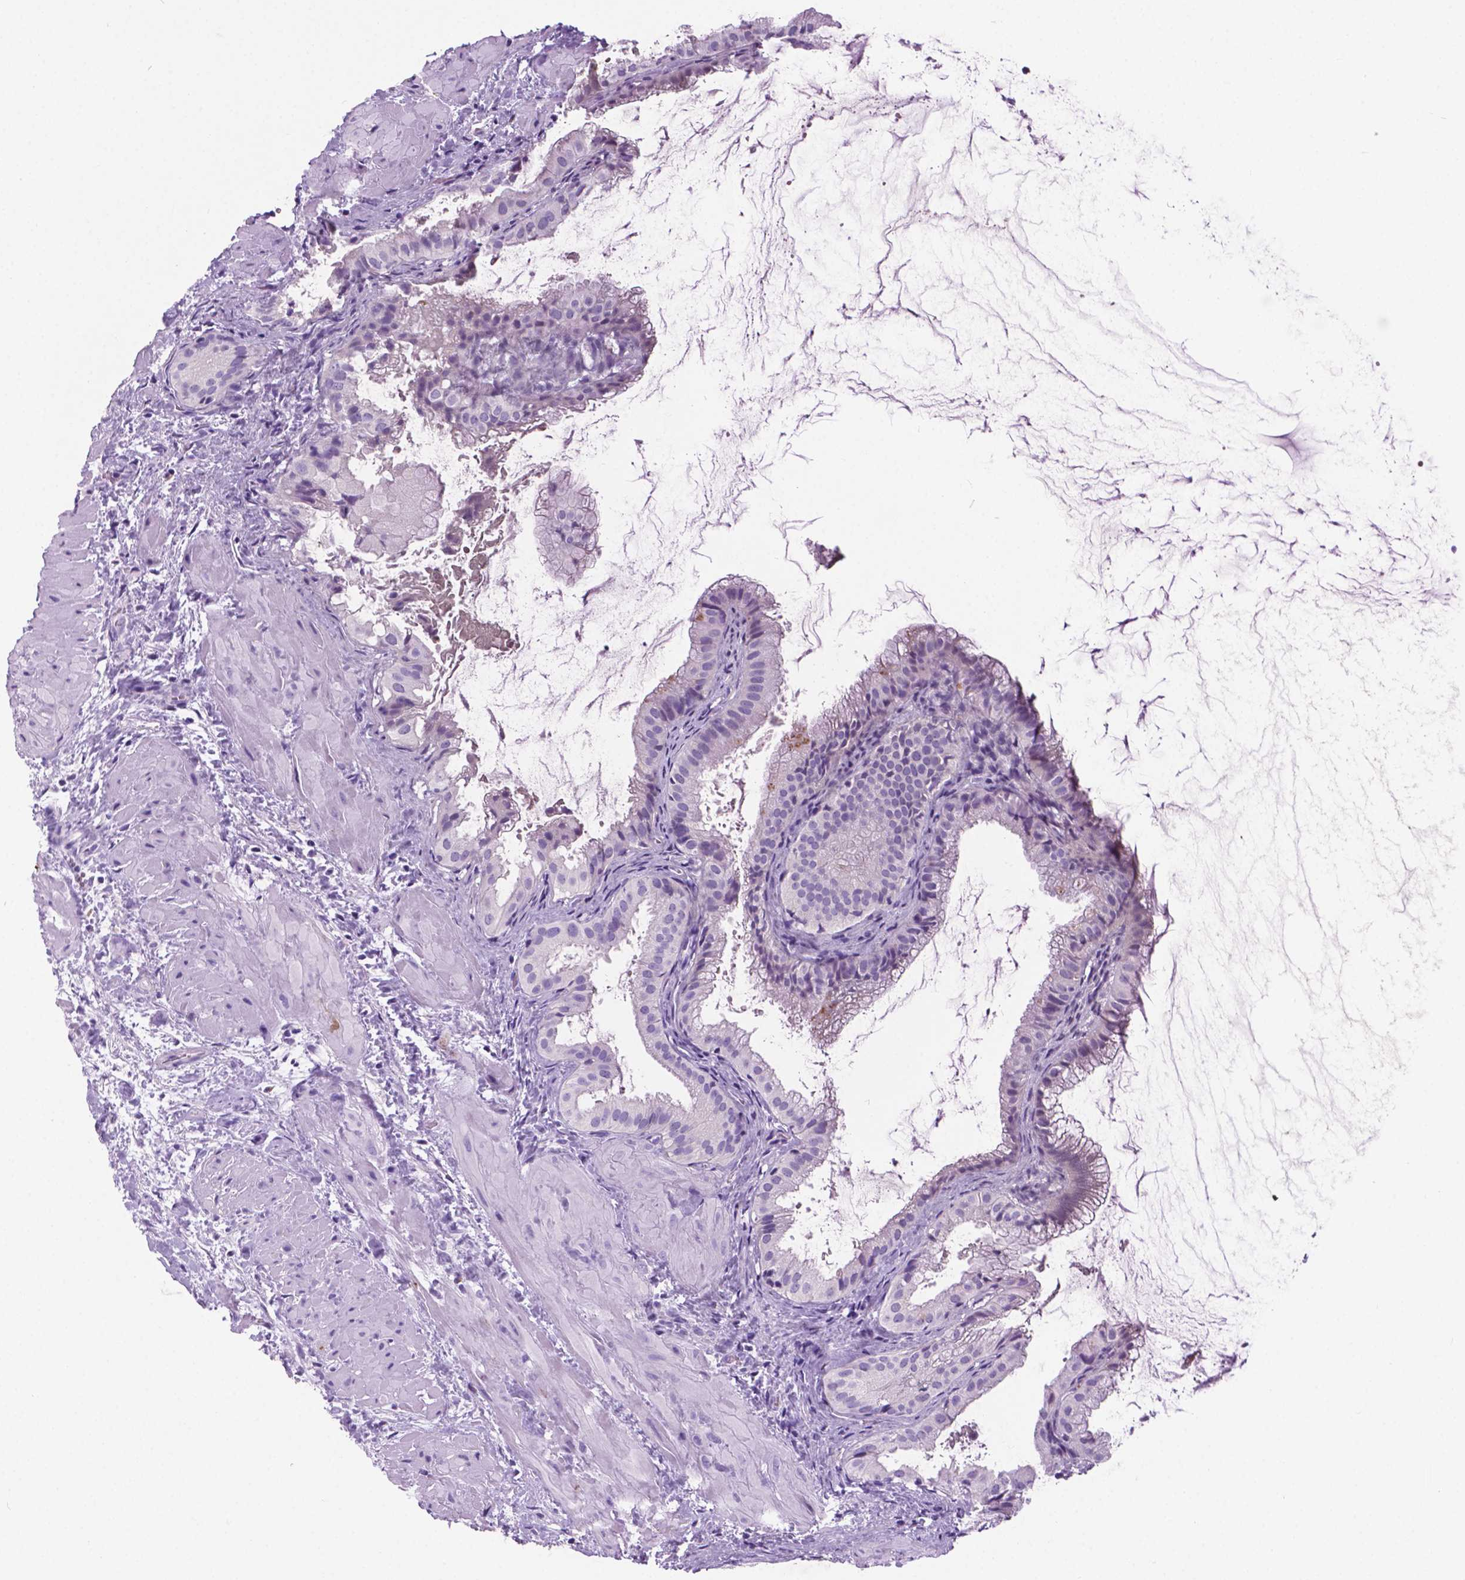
{"staining": {"intensity": "negative", "quantity": "none", "location": "none"}, "tissue": "gallbladder", "cell_type": "Glandular cells", "image_type": "normal", "snomed": [{"axis": "morphology", "description": "Normal tissue, NOS"}, {"axis": "topography", "description": "Gallbladder"}], "caption": "Gallbladder stained for a protein using immunohistochemistry exhibits no staining glandular cells.", "gene": "ARMS2", "patient": {"sex": "male", "age": 70}}